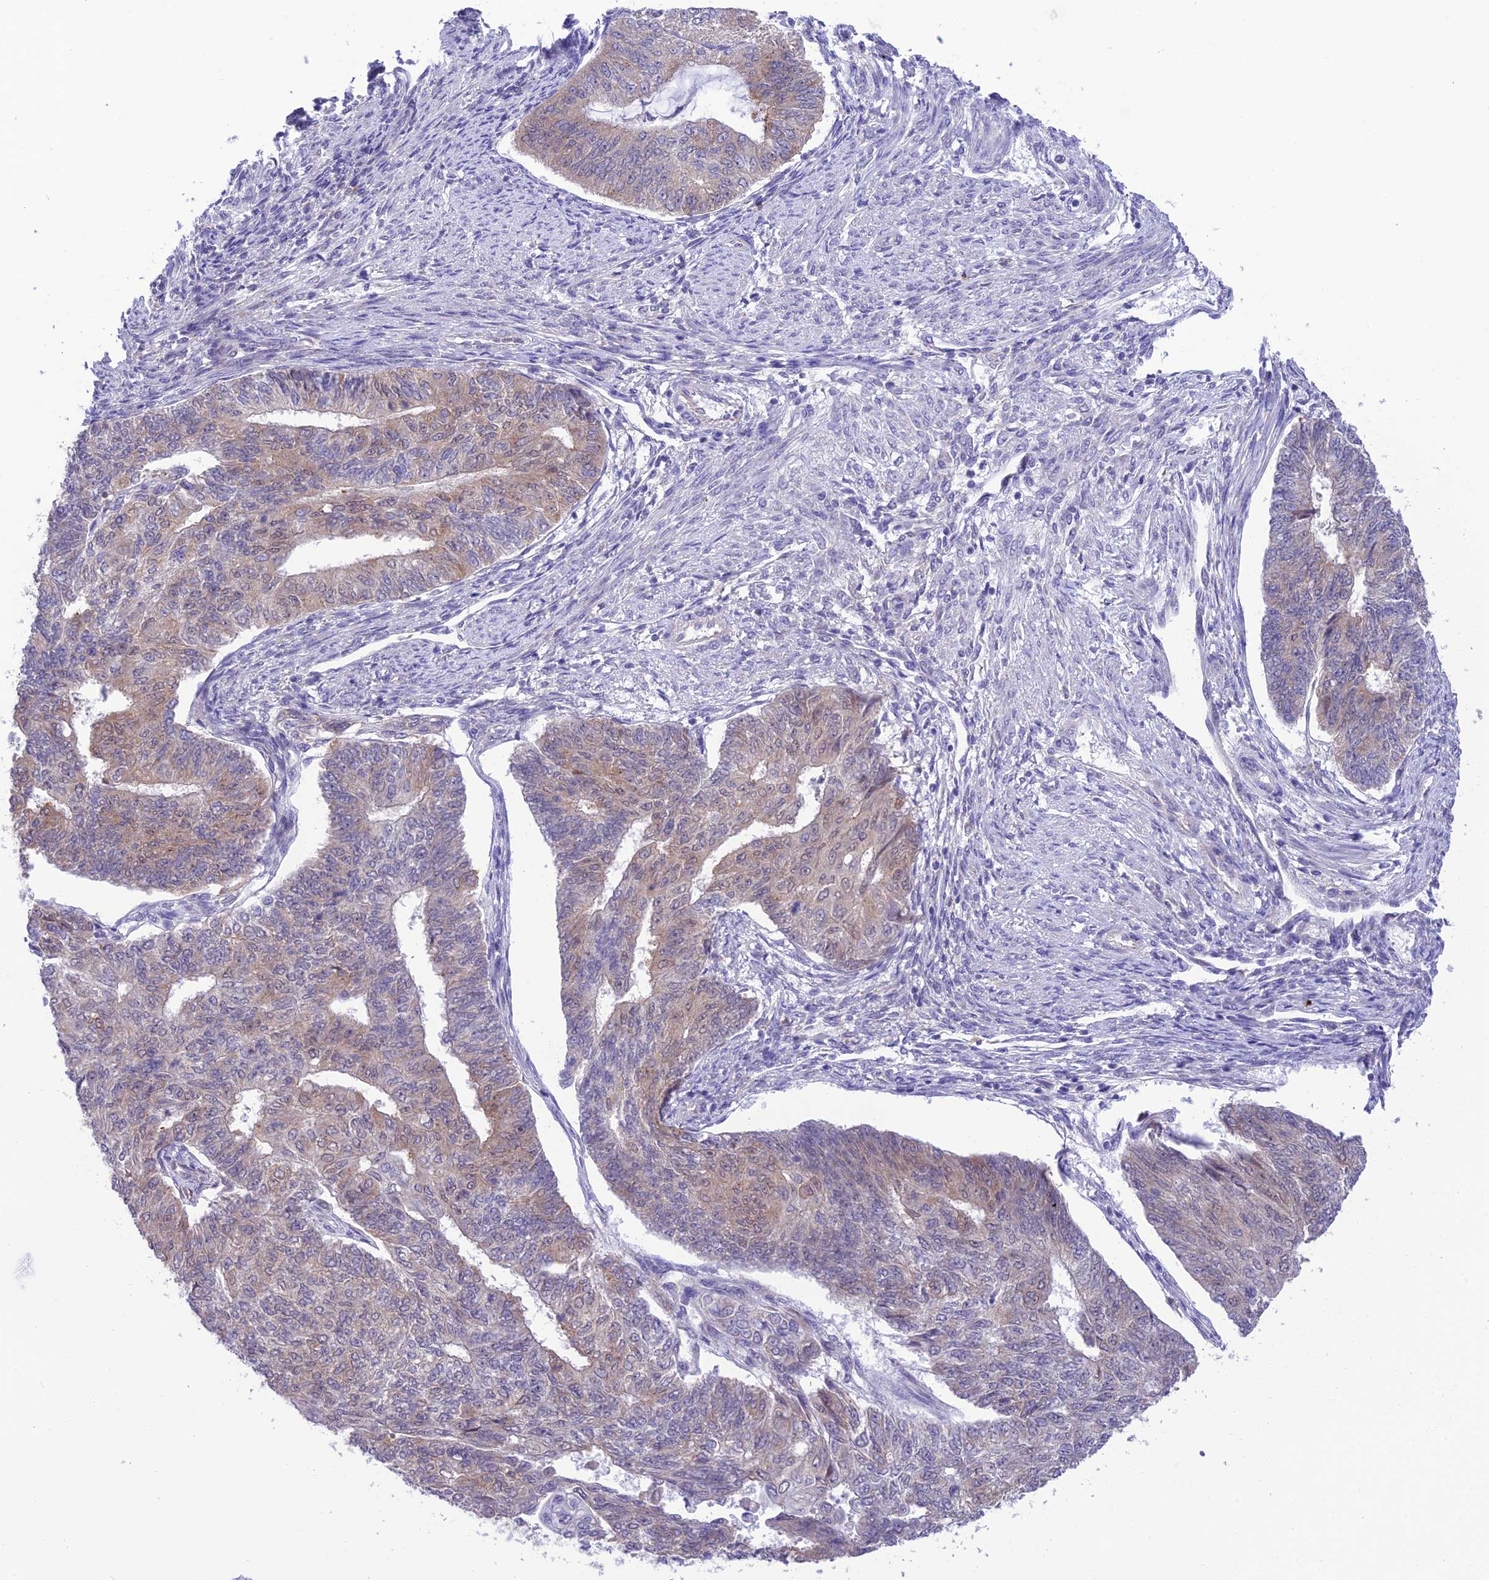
{"staining": {"intensity": "weak", "quantity": "<25%", "location": "cytoplasmic/membranous"}, "tissue": "endometrial cancer", "cell_type": "Tumor cells", "image_type": "cancer", "snomed": [{"axis": "morphology", "description": "Adenocarcinoma, NOS"}, {"axis": "topography", "description": "Endometrium"}], "caption": "Tumor cells are negative for protein expression in human endometrial cancer (adenocarcinoma). Nuclei are stained in blue.", "gene": "RNF126", "patient": {"sex": "female", "age": 32}}